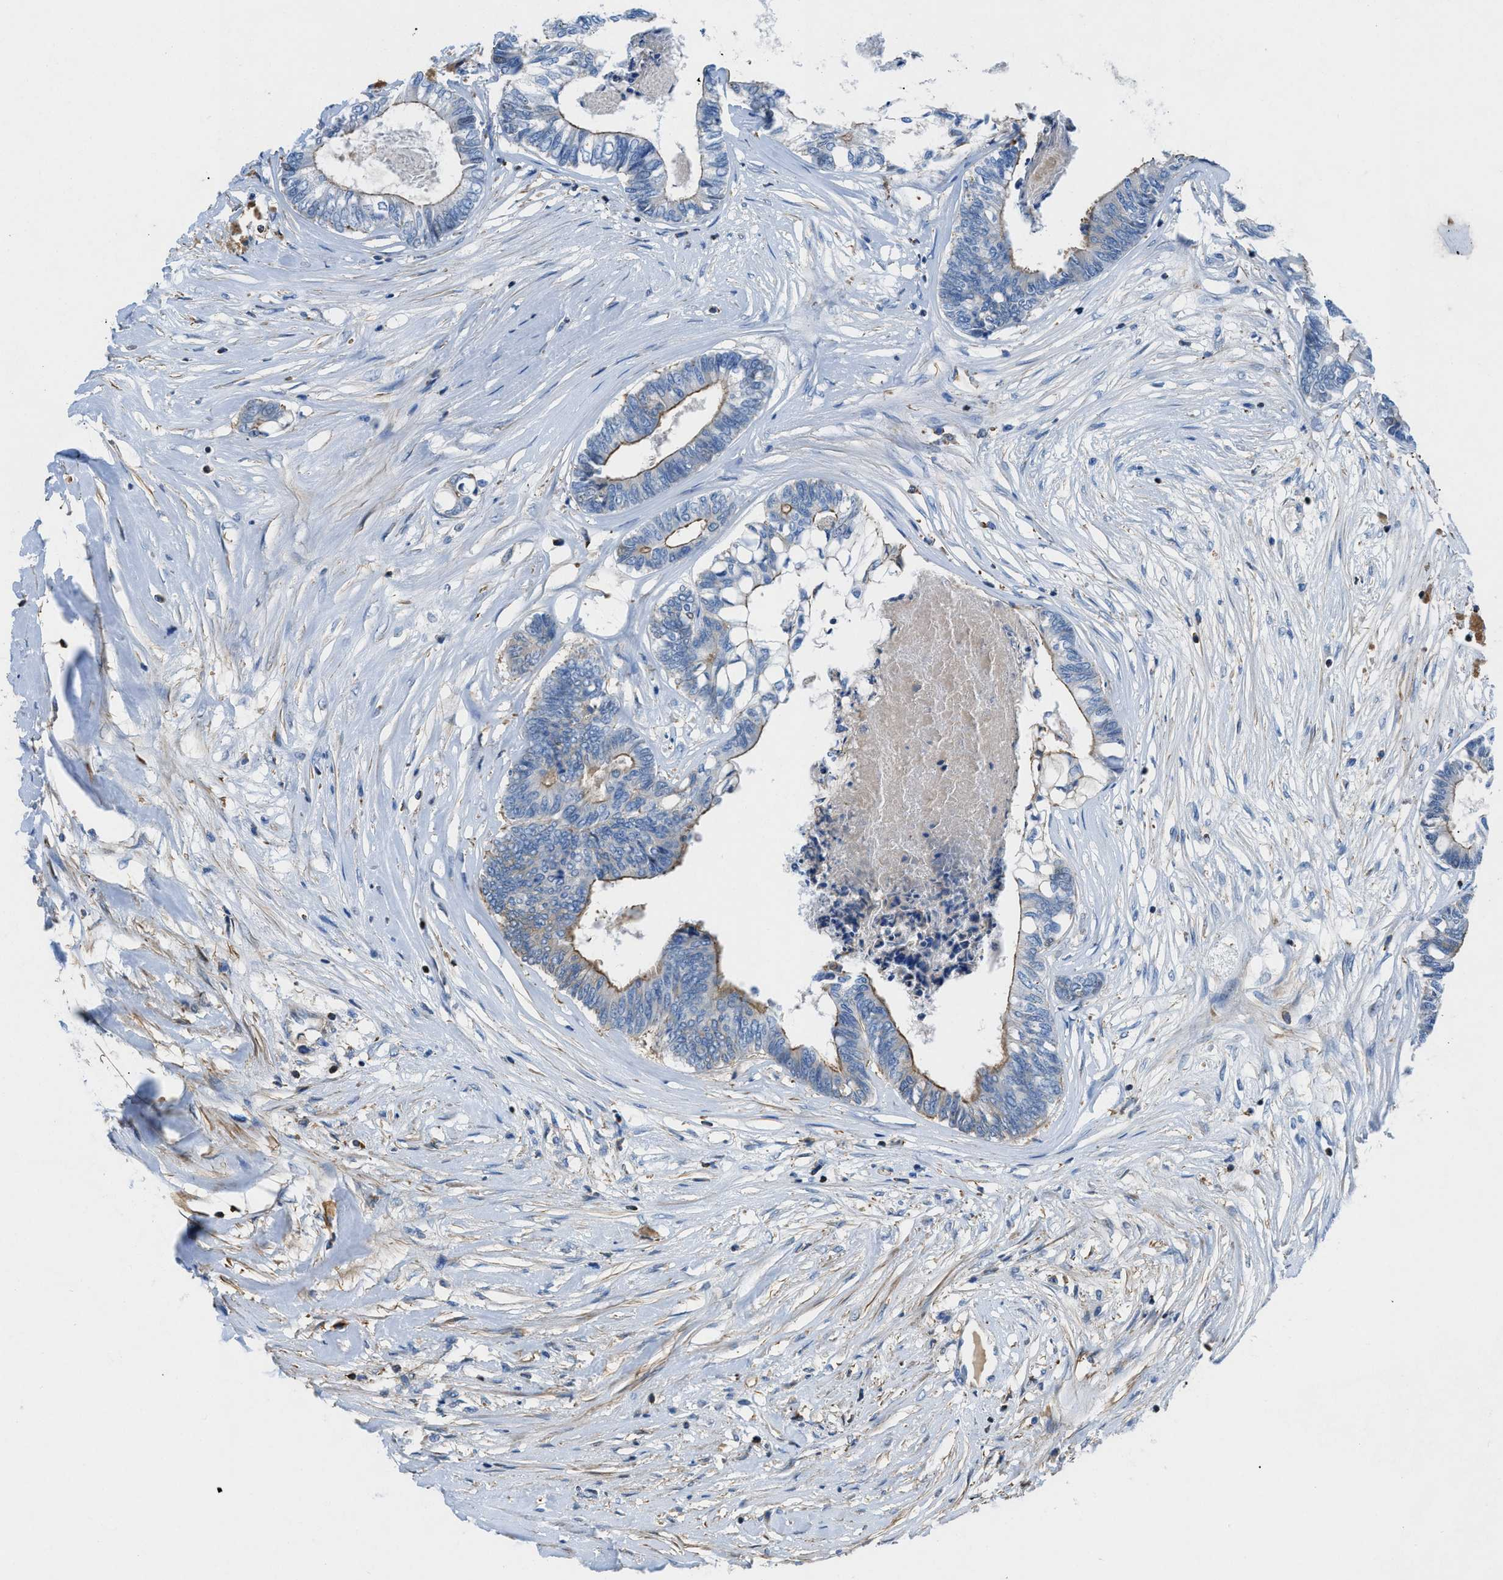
{"staining": {"intensity": "moderate", "quantity": "<25%", "location": "cytoplasmic/membranous"}, "tissue": "colorectal cancer", "cell_type": "Tumor cells", "image_type": "cancer", "snomed": [{"axis": "morphology", "description": "Adenocarcinoma, NOS"}, {"axis": "topography", "description": "Rectum"}], "caption": "Protein expression analysis of human colorectal adenocarcinoma reveals moderate cytoplasmic/membranous staining in about <25% of tumor cells.", "gene": "ATP6V0D1", "patient": {"sex": "male", "age": 63}}